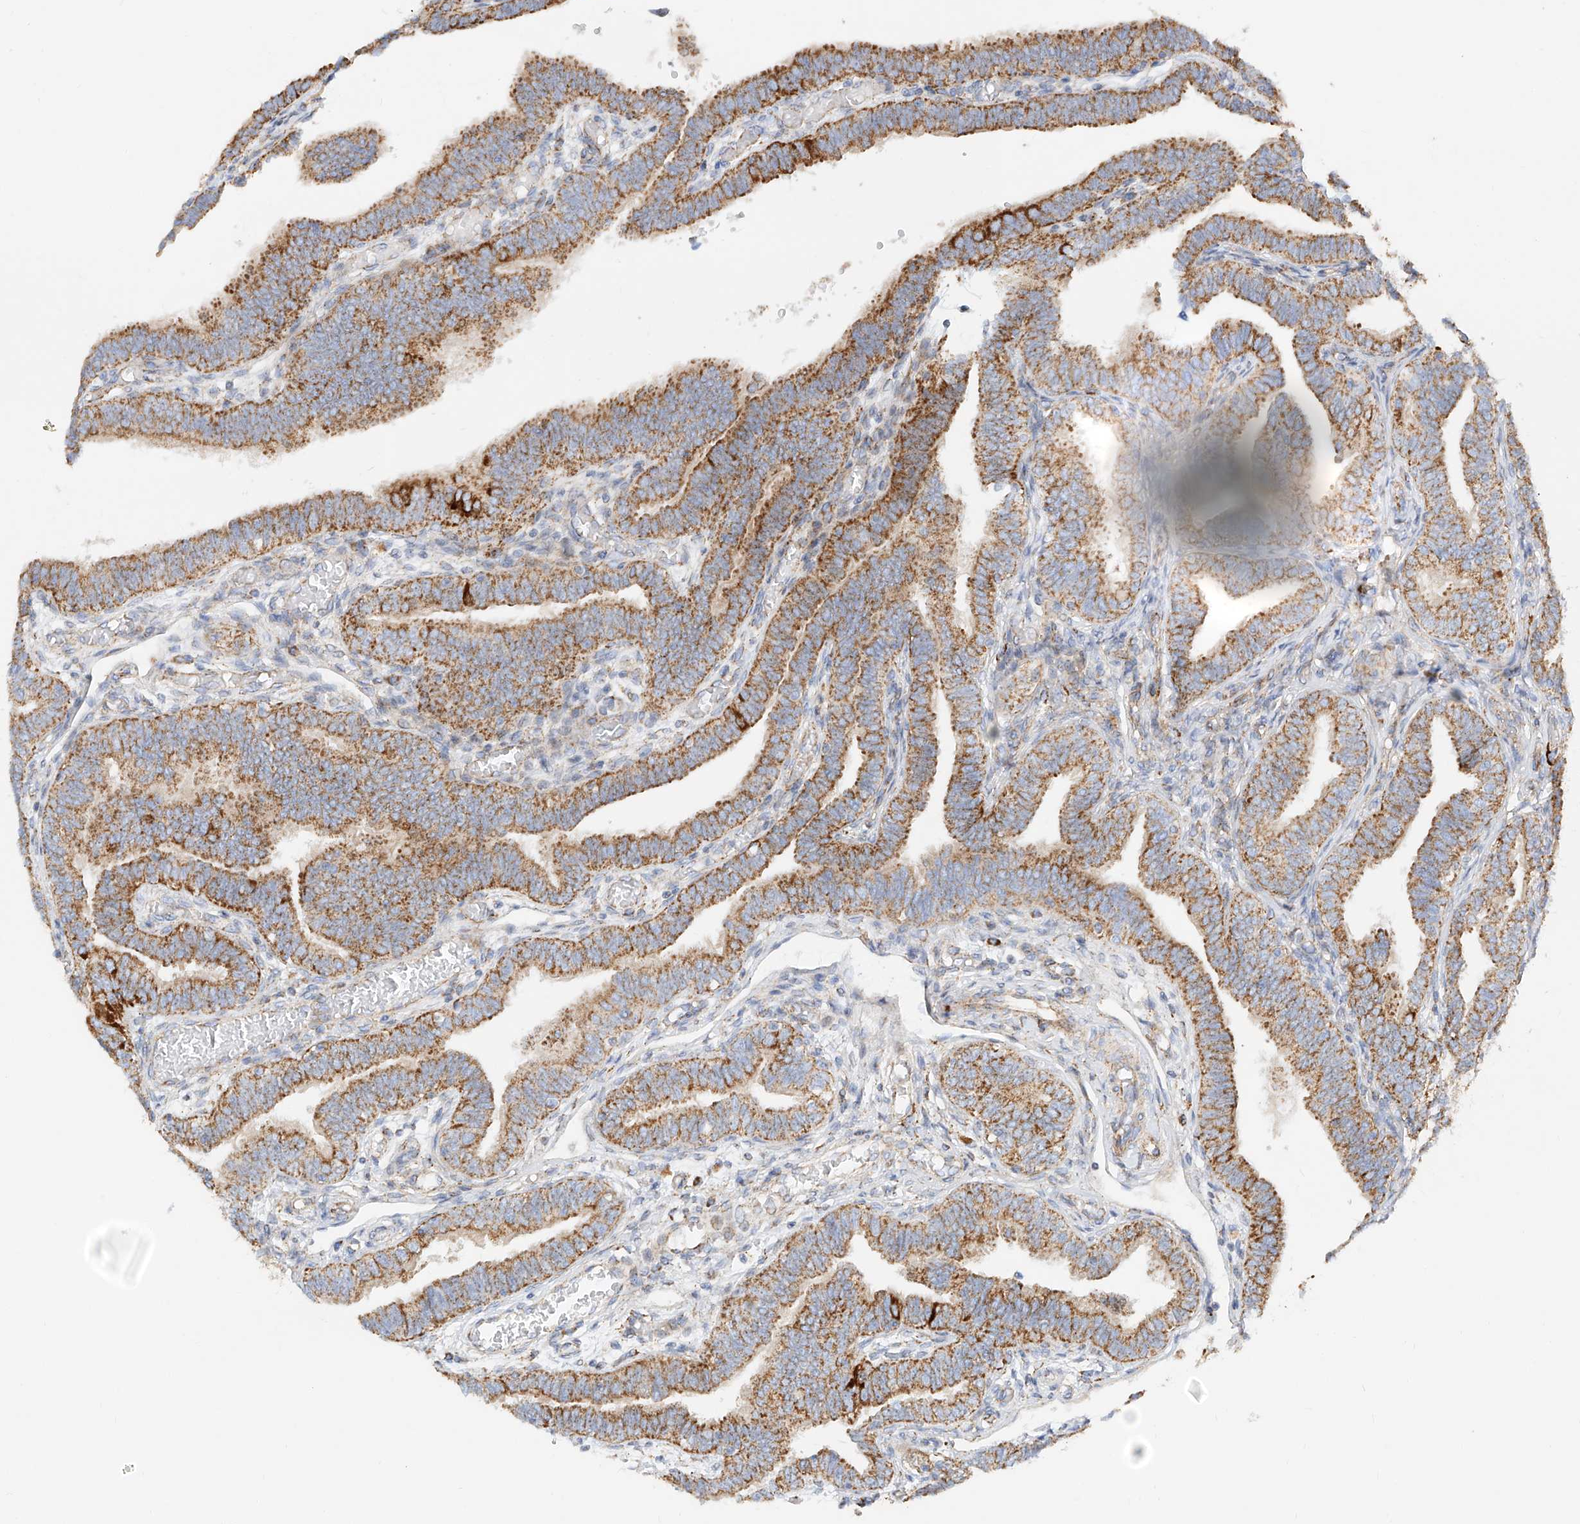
{"staining": {"intensity": "strong", "quantity": ">75%", "location": "cytoplasmic/membranous"}, "tissue": "fallopian tube", "cell_type": "Glandular cells", "image_type": "normal", "snomed": [{"axis": "morphology", "description": "Normal tissue, NOS"}, {"axis": "topography", "description": "Fallopian tube"}], "caption": "Protein staining of unremarkable fallopian tube displays strong cytoplasmic/membranous positivity in approximately >75% of glandular cells. (DAB (3,3'-diaminobenzidine) = brown stain, brightfield microscopy at high magnification).", "gene": "CST9", "patient": {"sex": "female", "age": 39}}